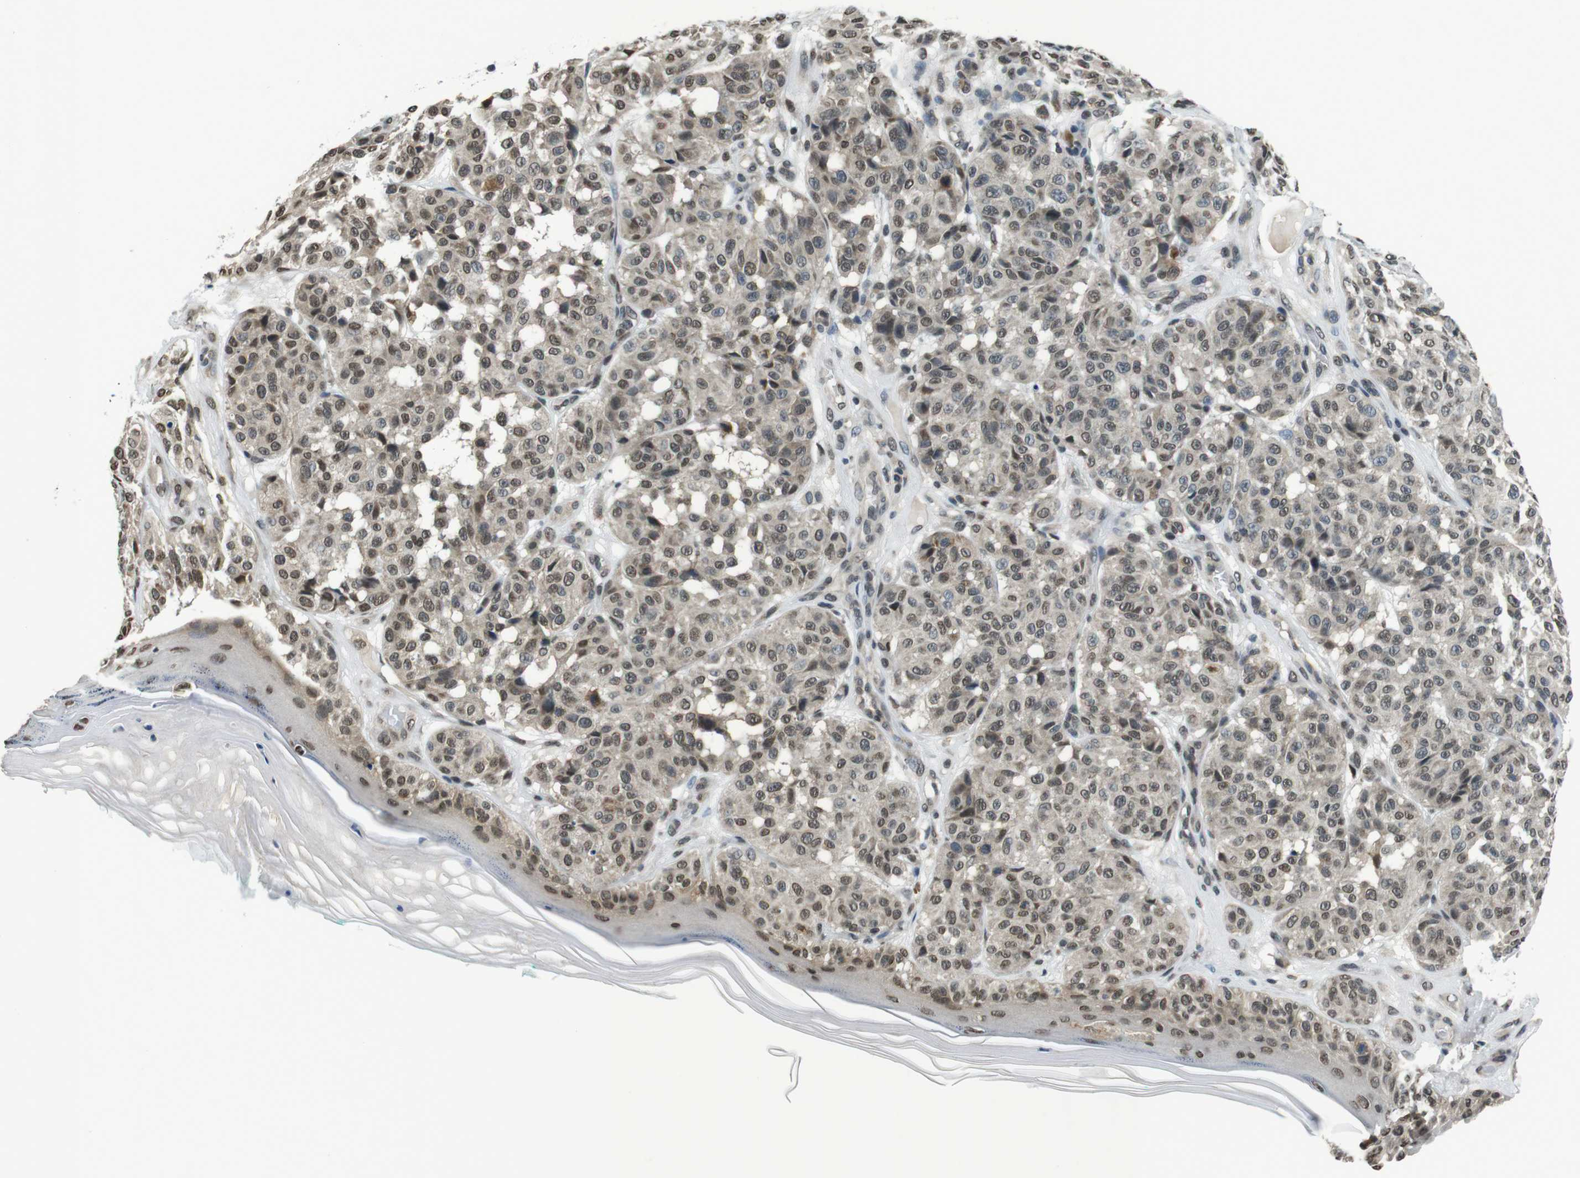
{"staining": {"intensity": "weak", "quantity": ">75%", "location": "cytoplasmic/membranous,nuclear"}, "tissue": "melanoma", "cell_type": "Tumor cells", "image_type": "cancer", "snomed": [{"axis": "morphology", "description": "Malignant melanoma, NOS"}, {"axis": "topography", "description": "Skin"}], "caption": "This image reveals IHC staining of melanoma, with low weak cytoplasmic/membranous and nuclear staining in about >75% of tumor cells.", "gene": "NEK4", "patient": {"sex": "female", "age": 46}}